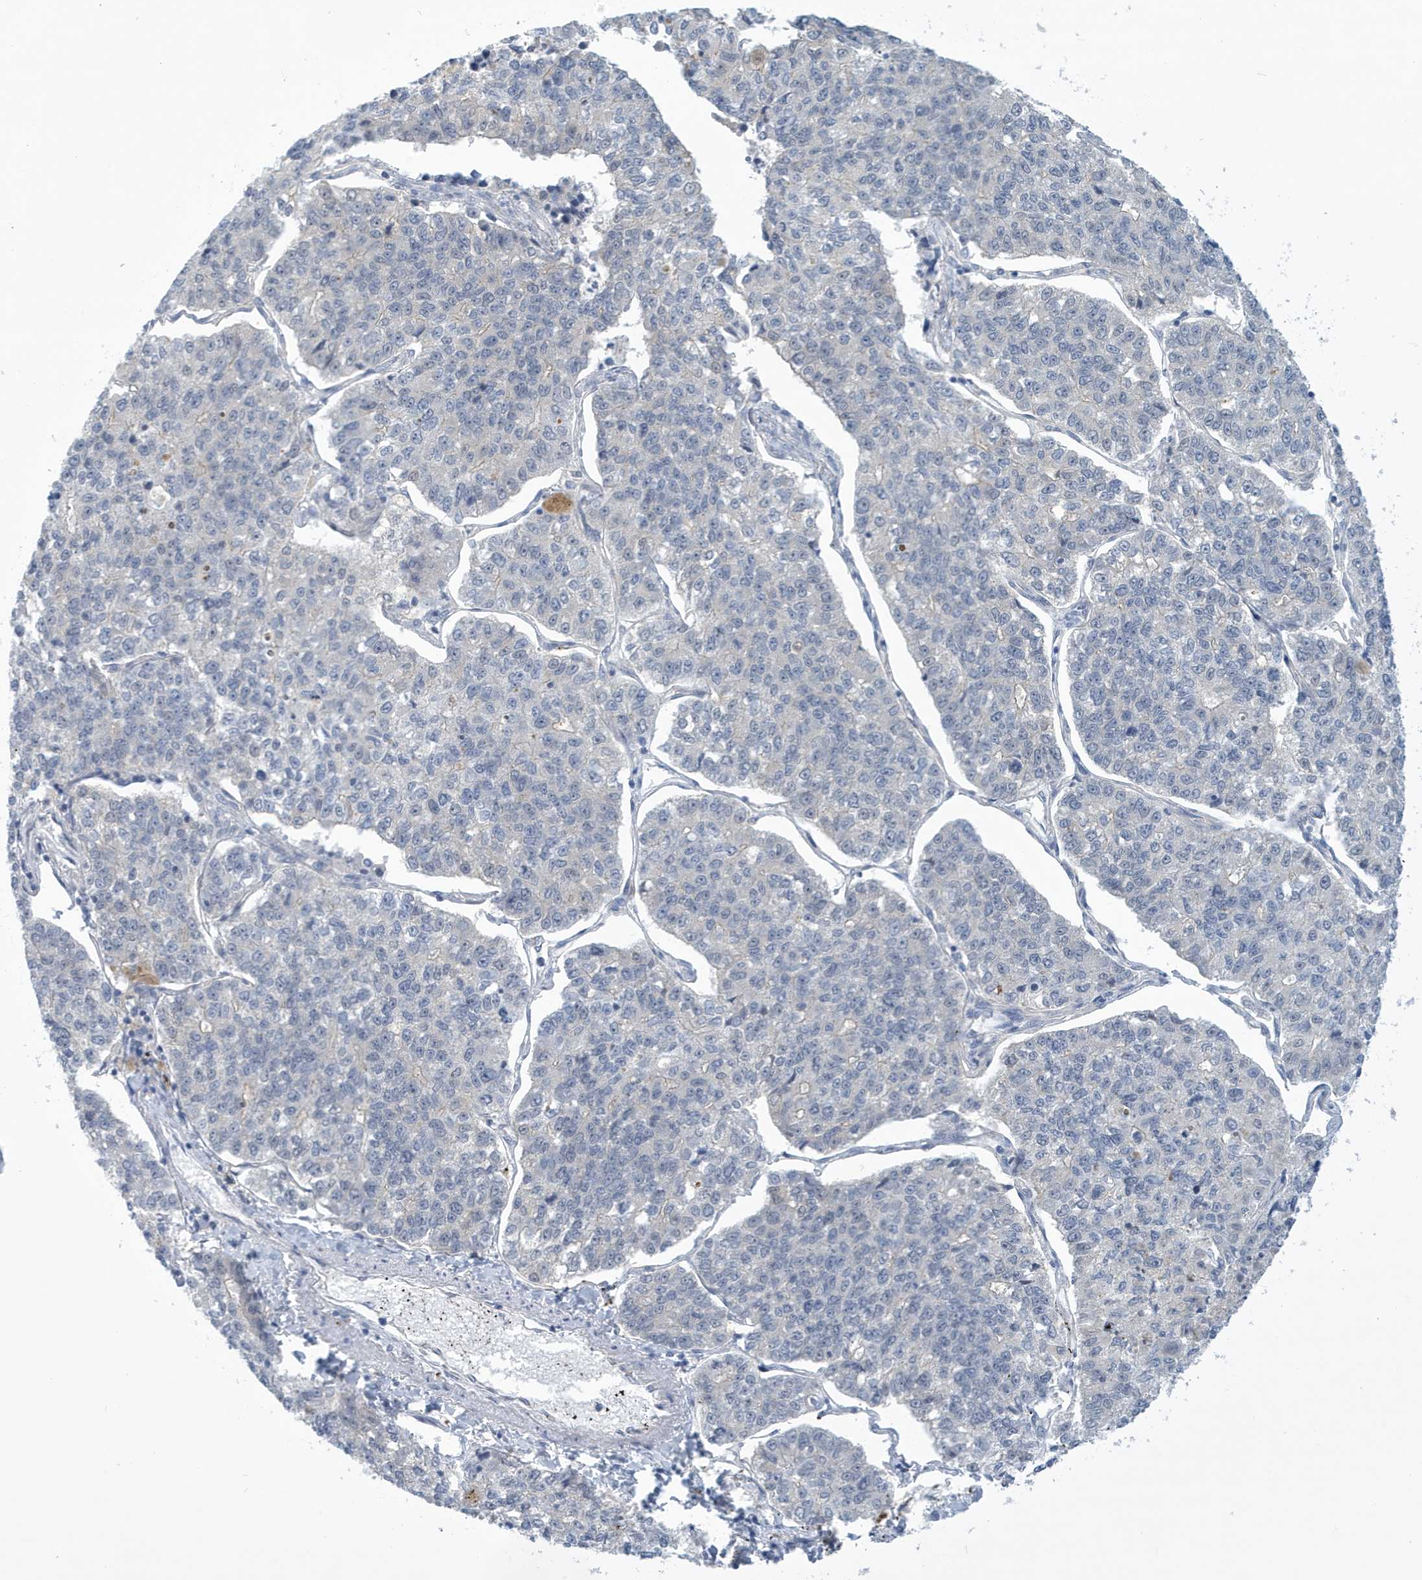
{"staining": {"intensity": "negative", "quantity": "none", "location": "none"}, "tissue": "lung cancer", "cell_type": "Tumor cells", "image_type": "cancer", "snomed": [{"axis": "morphology", "description": "Adenocarcinoma, NOS"}, {"axis": "topography", "description": "Lung"}], "caption": "Tumor cells show no significant positivity in lung cancer.", "gene": "VTA1", "patient": {"sex": "male", "age": 49}}